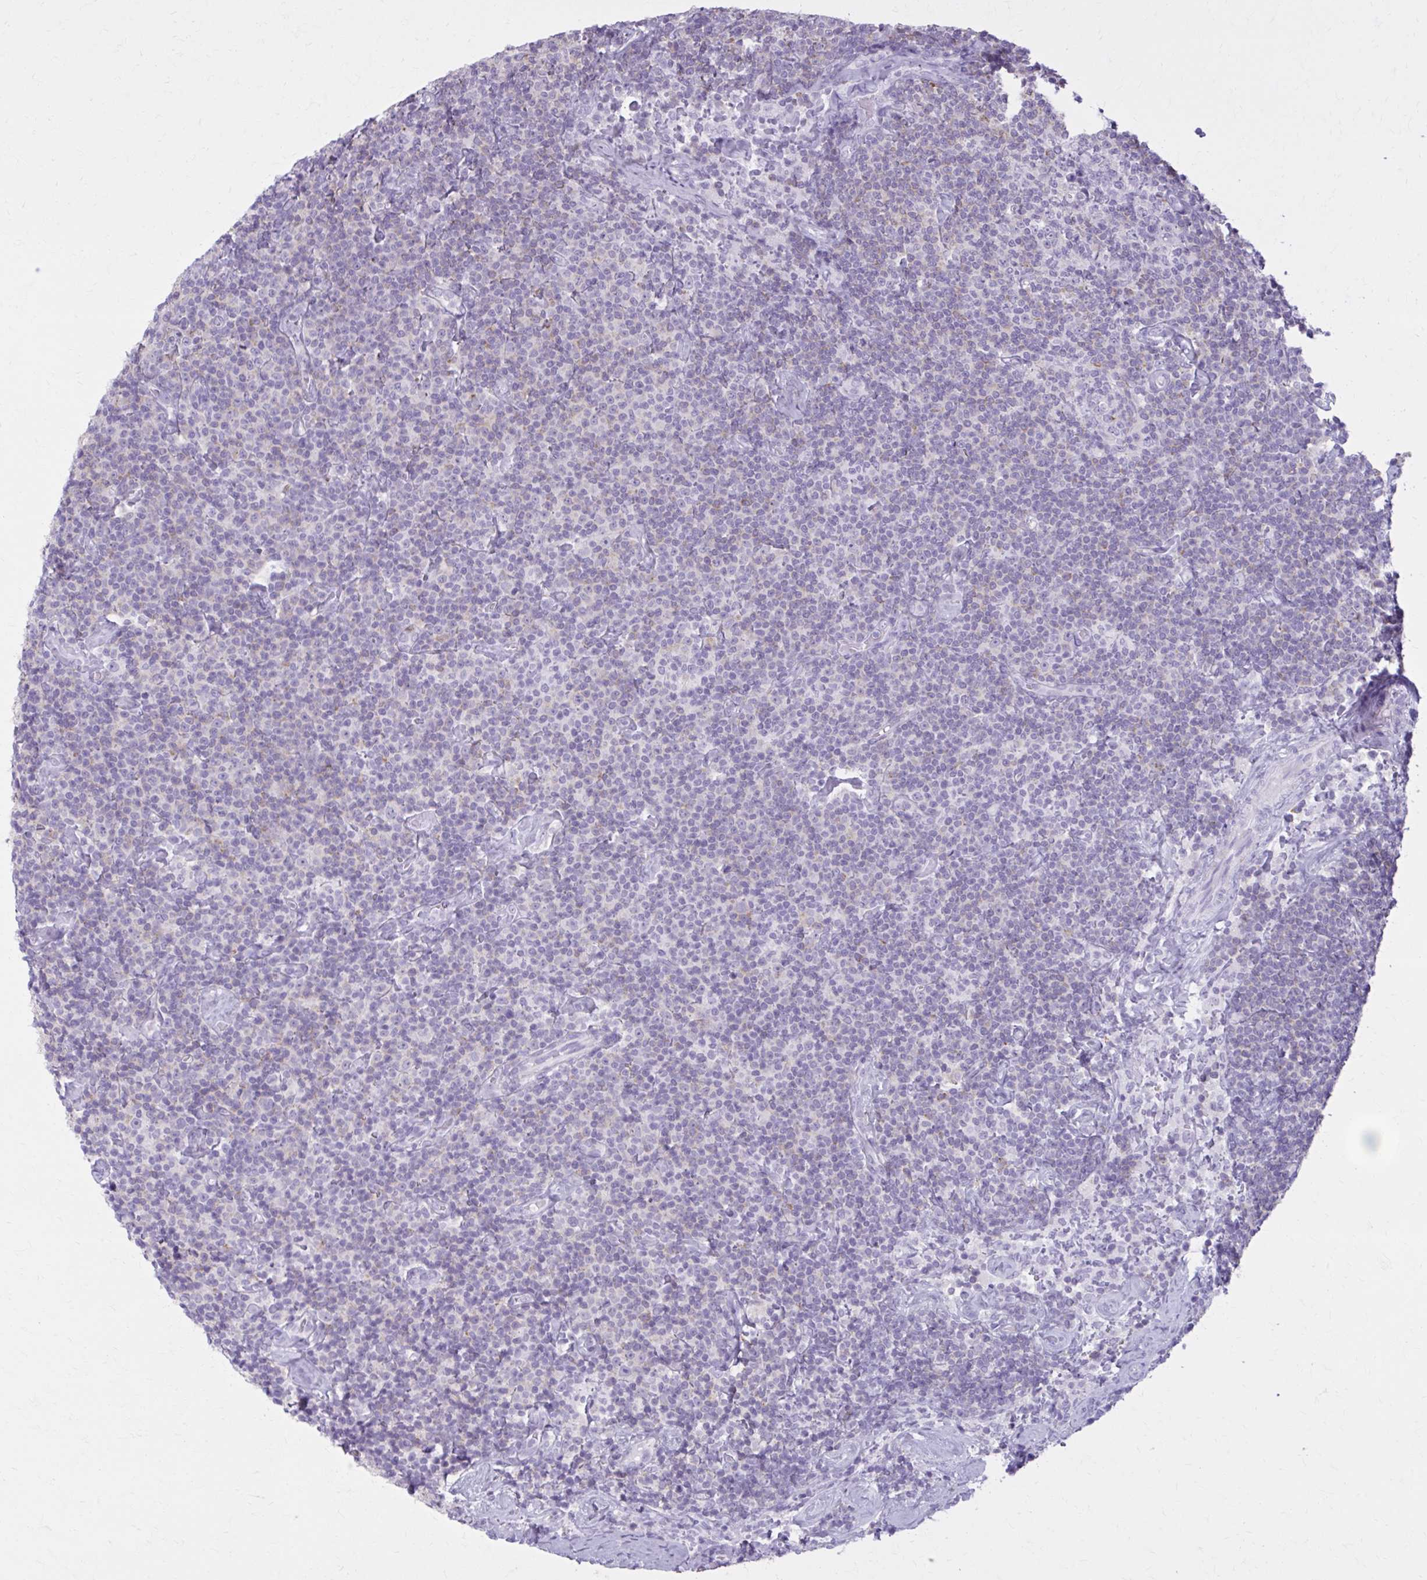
{"staining": {"intensity": "negative", "quantity": "none", "location": "none"}, "tissue": "lymphoma", "cell_type": "Tumor cells", "image_type": "cancer", "snomed": [{"axis": "morphology", "description": "Malignant lymphoma, non-Hodgkin's type, Low grade"}, {"axis": "topography", "description": "Lymph node"}], "caption": "This is an immunohistochemistry image of human lymphoma. There is no expression in tumor cells.", "gene": "OR4B1", "patient": {"sex": "male", "age": 81}}